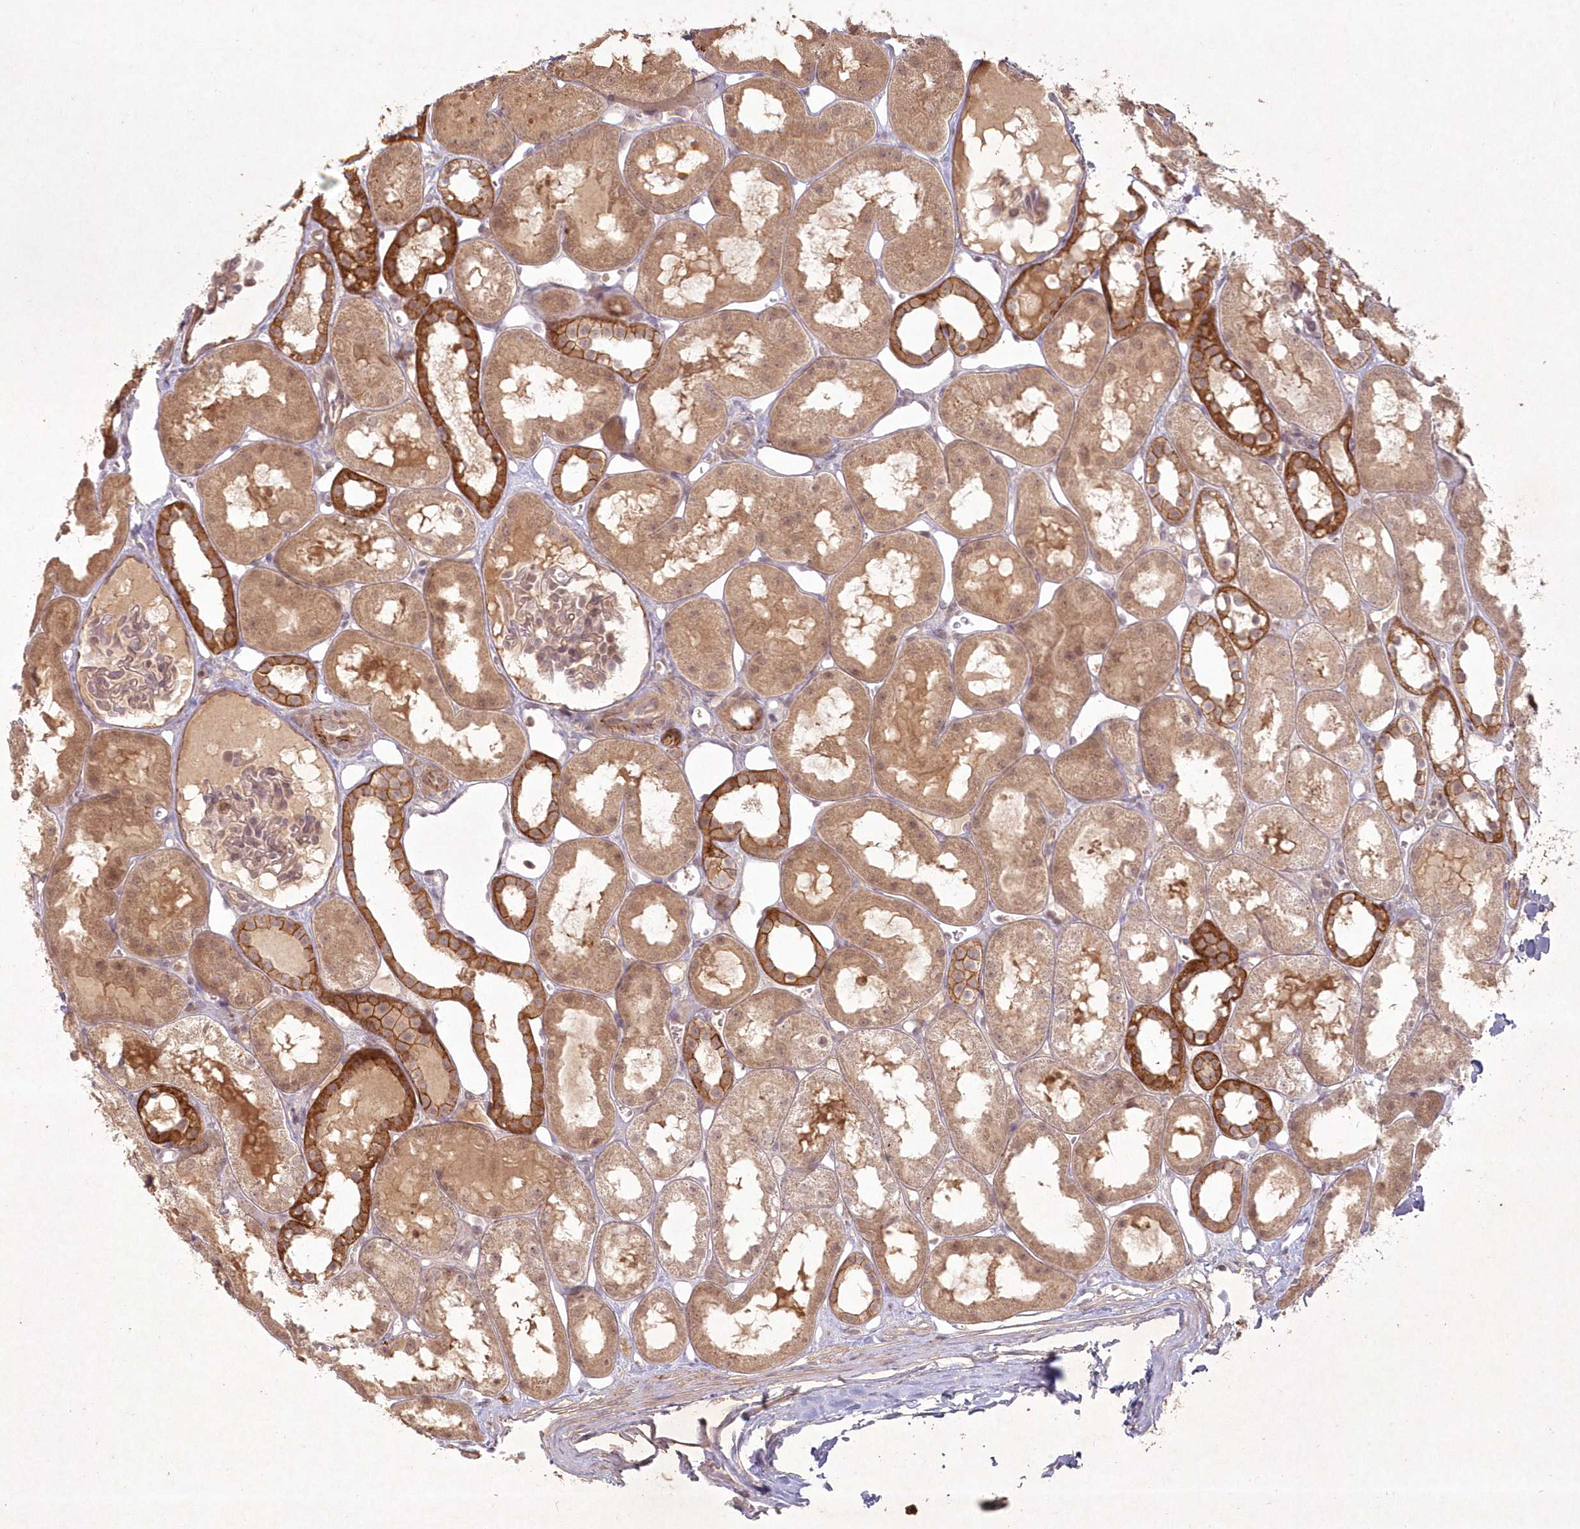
{"staining": {"intensity": "weak", "quantity": "25%-75%", "location": "cytoplasmic/membranous,nuclear"}, "tissue": "kidney", "cell_type": "Cells in glomeruli", "image_type": "normal", "snomed": [{"axis": "morphology", "description": "Normal tissue, NOS"}, {"axis": "topography", "description": "Kidney"}, {"axis": "topography", "description": "Urinary bladder"}], "caption": "A high-resolution photomicrograph shows immunohistochemistry (IHC) staining of unremarkable kidney, which exhibits weak cytoplasmic/membranous,nuclear staining in approximately 25%-75% of cells in glomeruli.", "gene": "TOGARAM2", "patient": {"sex": "male", "age": 16}}